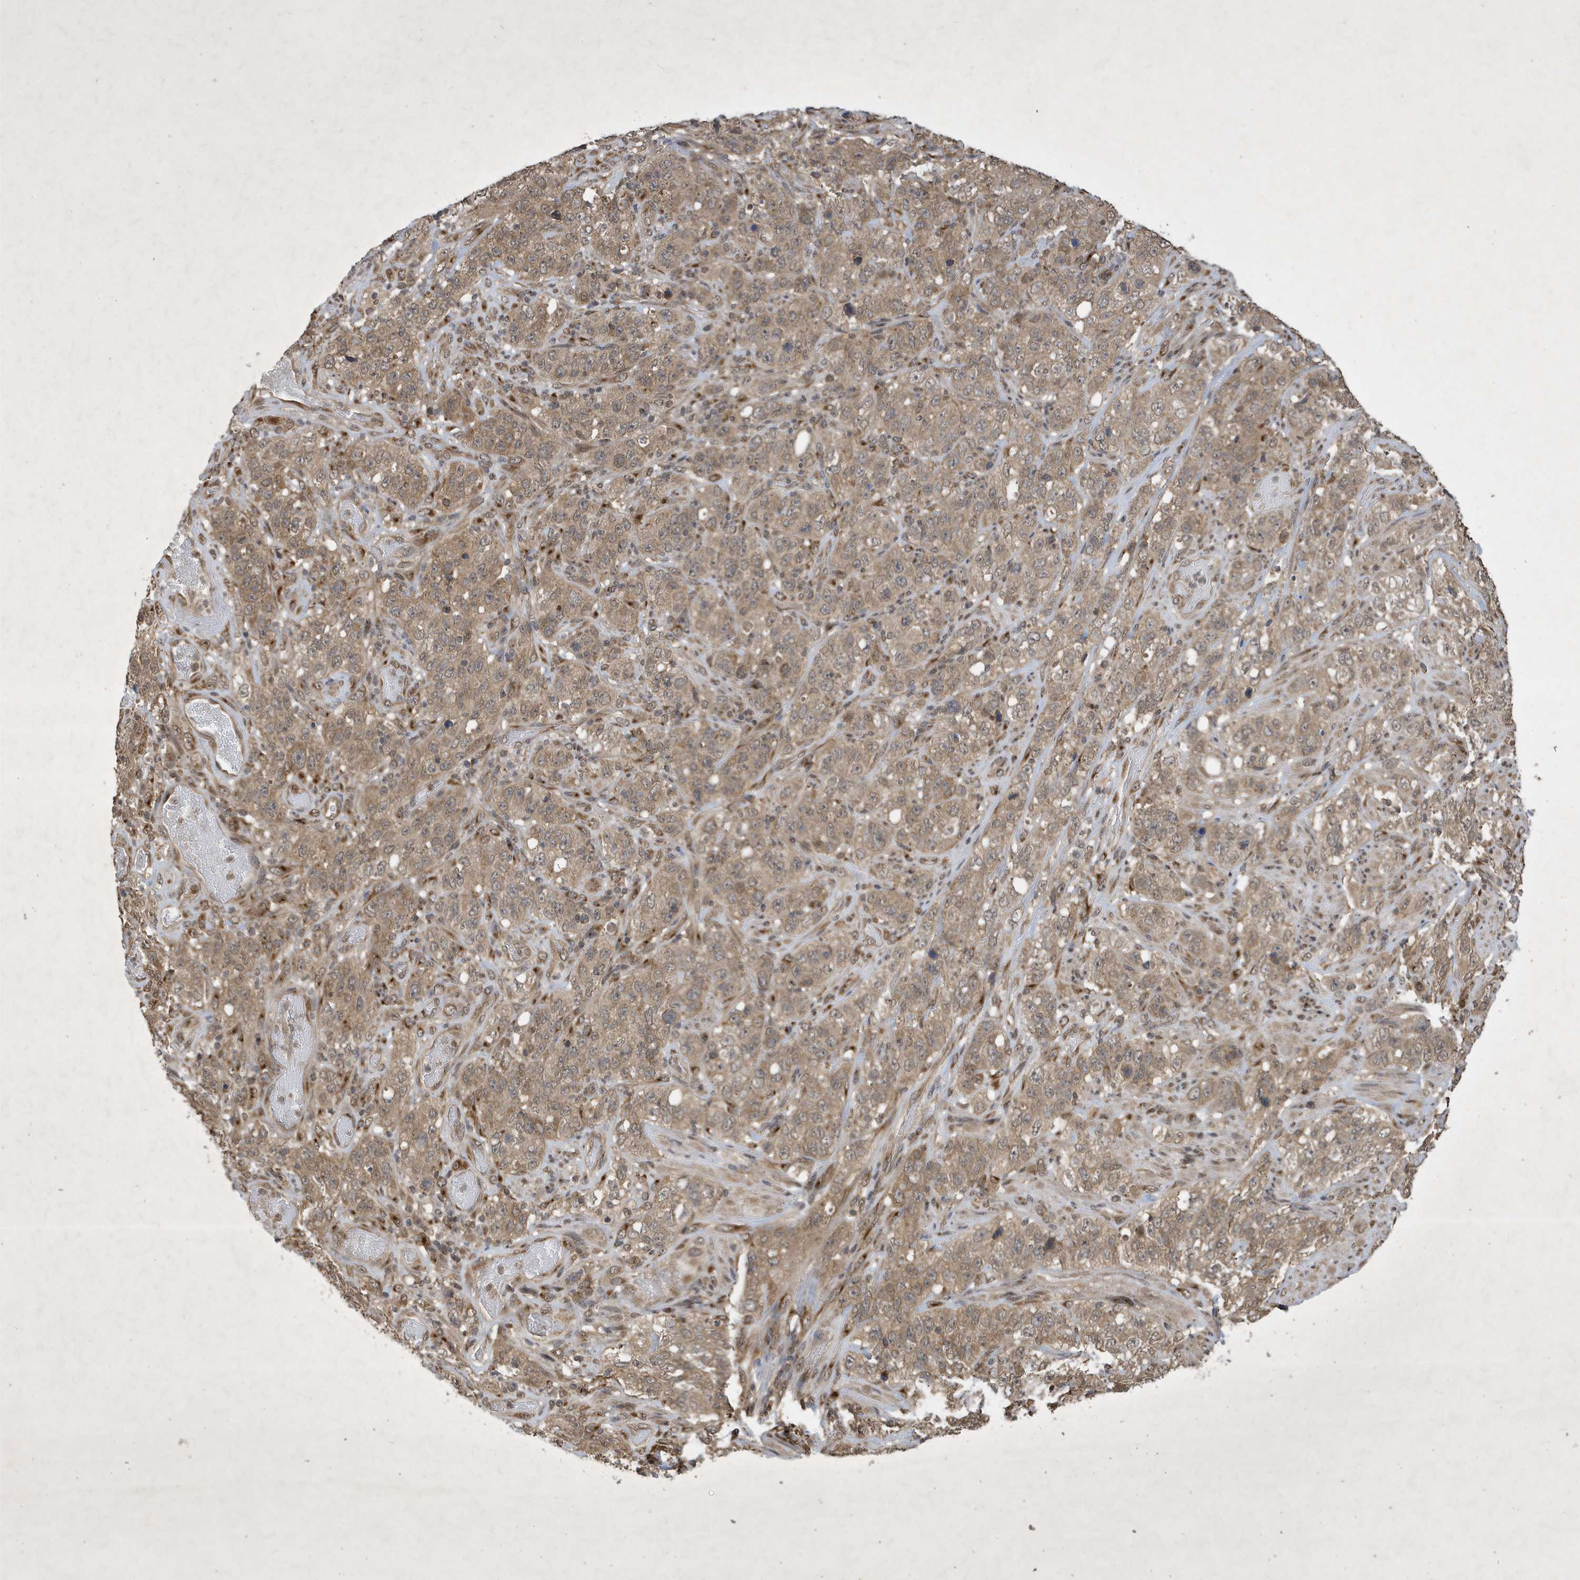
{"staining": {"intensity": "moderate", "quantity": ">75%", "location": "cytoplasmic/membranous"}, "tissue": "stomach cancer", "cell_type": "Tumor cells", "image_type": "cancer", "snomed": [{"axis": "morphology", "description": "Adenocarcinoma, NOS"}, {"axis": "topography", "description": "Stomach"}], "caption": "Stomach cancer stained with a protein marker exhibits moderate staining in tumor cells.", "gene": "STX10", "patient": {"sex": "male", "age": 48}}